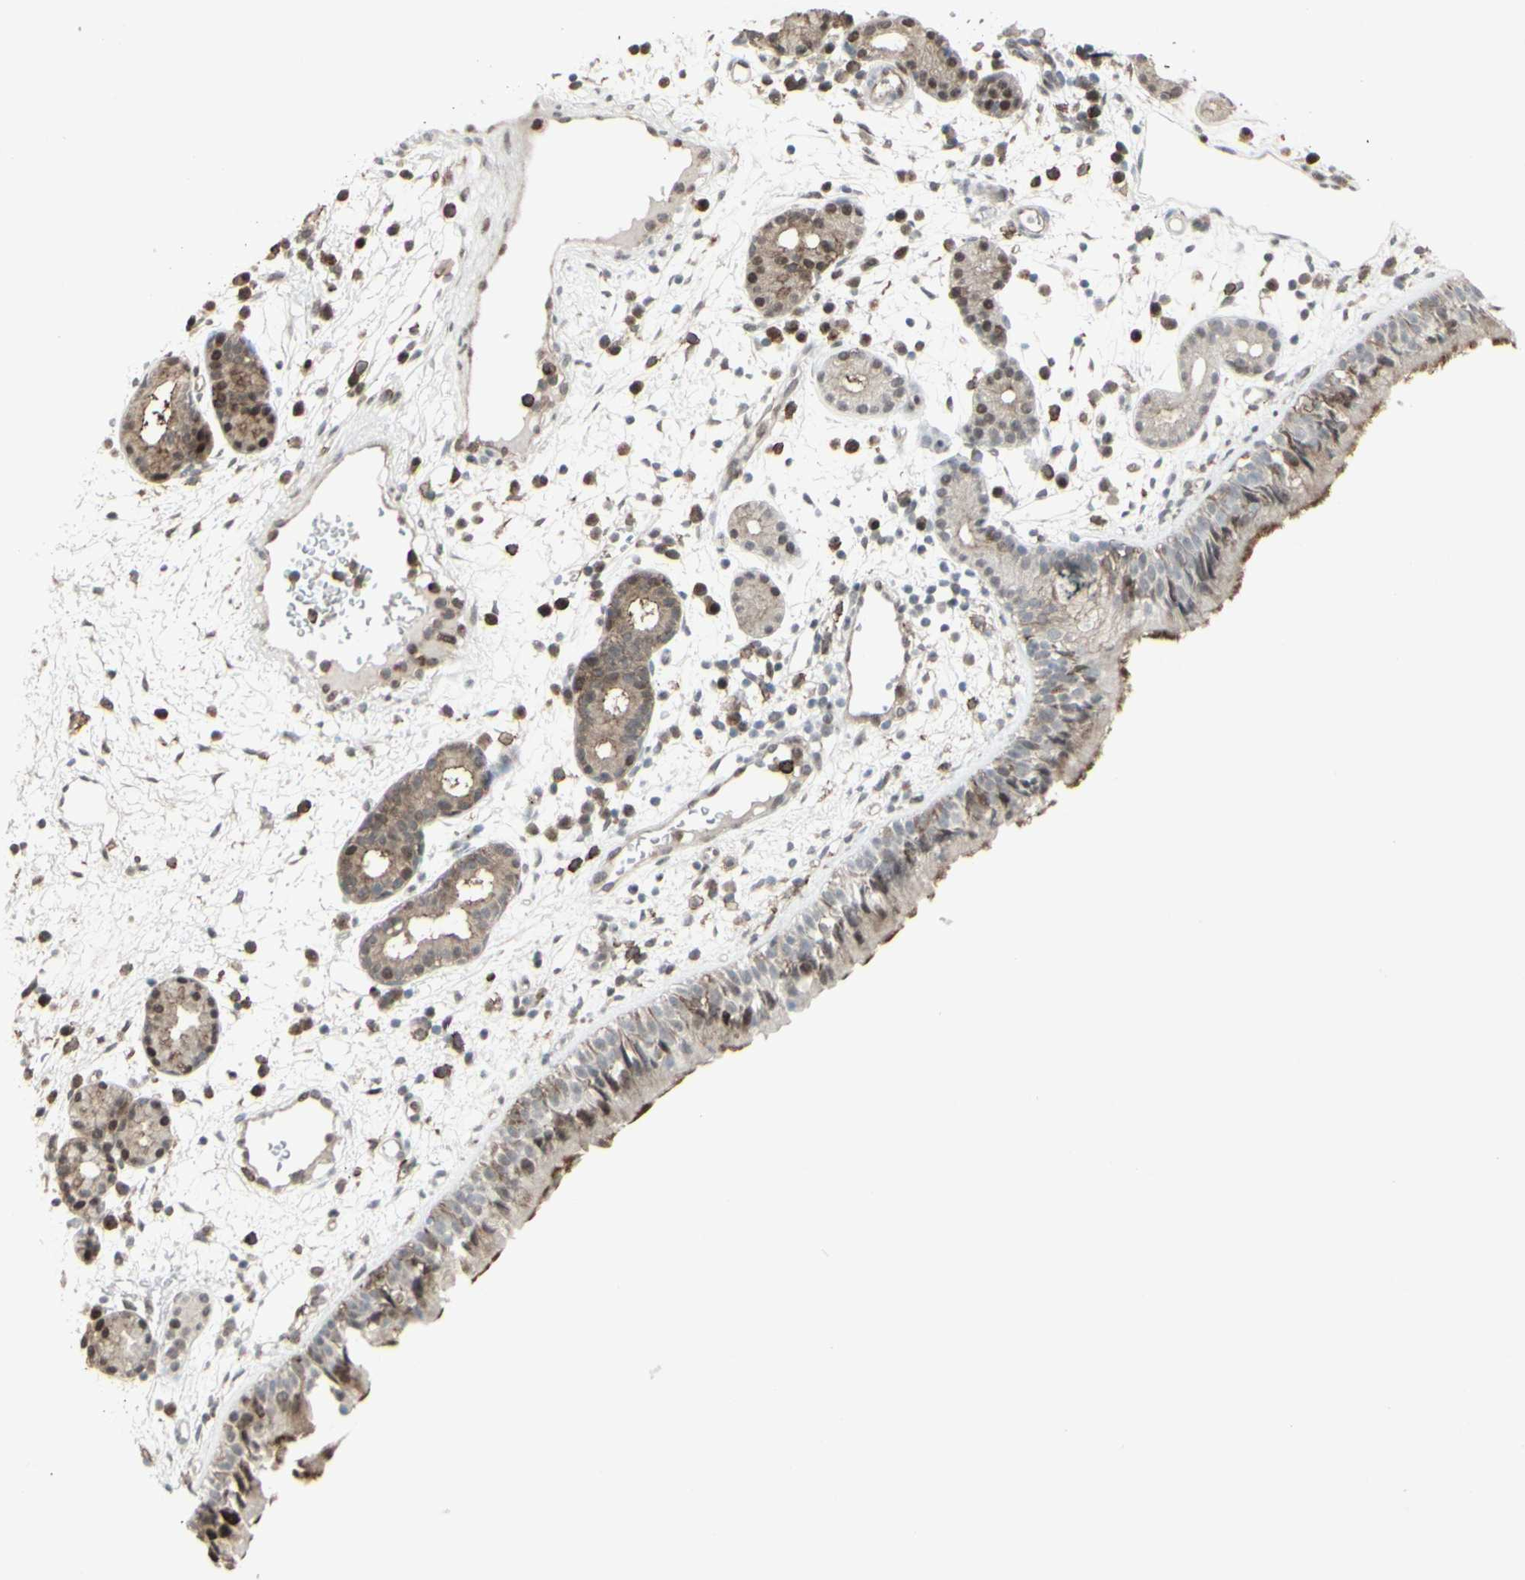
{"staining": {"intensity": "strong", "quantity": "<25%", "location": "cytoplasmic/membranous"}, "tissue": "nasopharynx", "cell_type": "Respiratory epithelial cells", "image_type": "normal", "snomed": [{"axis": "morphology", "description": "Normal tissue, NOS"}, {"axis": "morphology", "description": "Inflammation, NOS"}, {"axis": "topography", "description": "Nasopharynx"}], "caption": "Brown immunohistochemical staining in normal nasopharynx exhibits strong cytoplasmic/membranous staining in approximately <25% of respiratory epithelial cells. (Stains: DAB (3,3'-diaminobenzidine) in brown, nuclei in blue, Microscopy: brightfield microscopy at high magnification).", "gene": "CD33", "patient": {"sex": "female", "age": 55}}